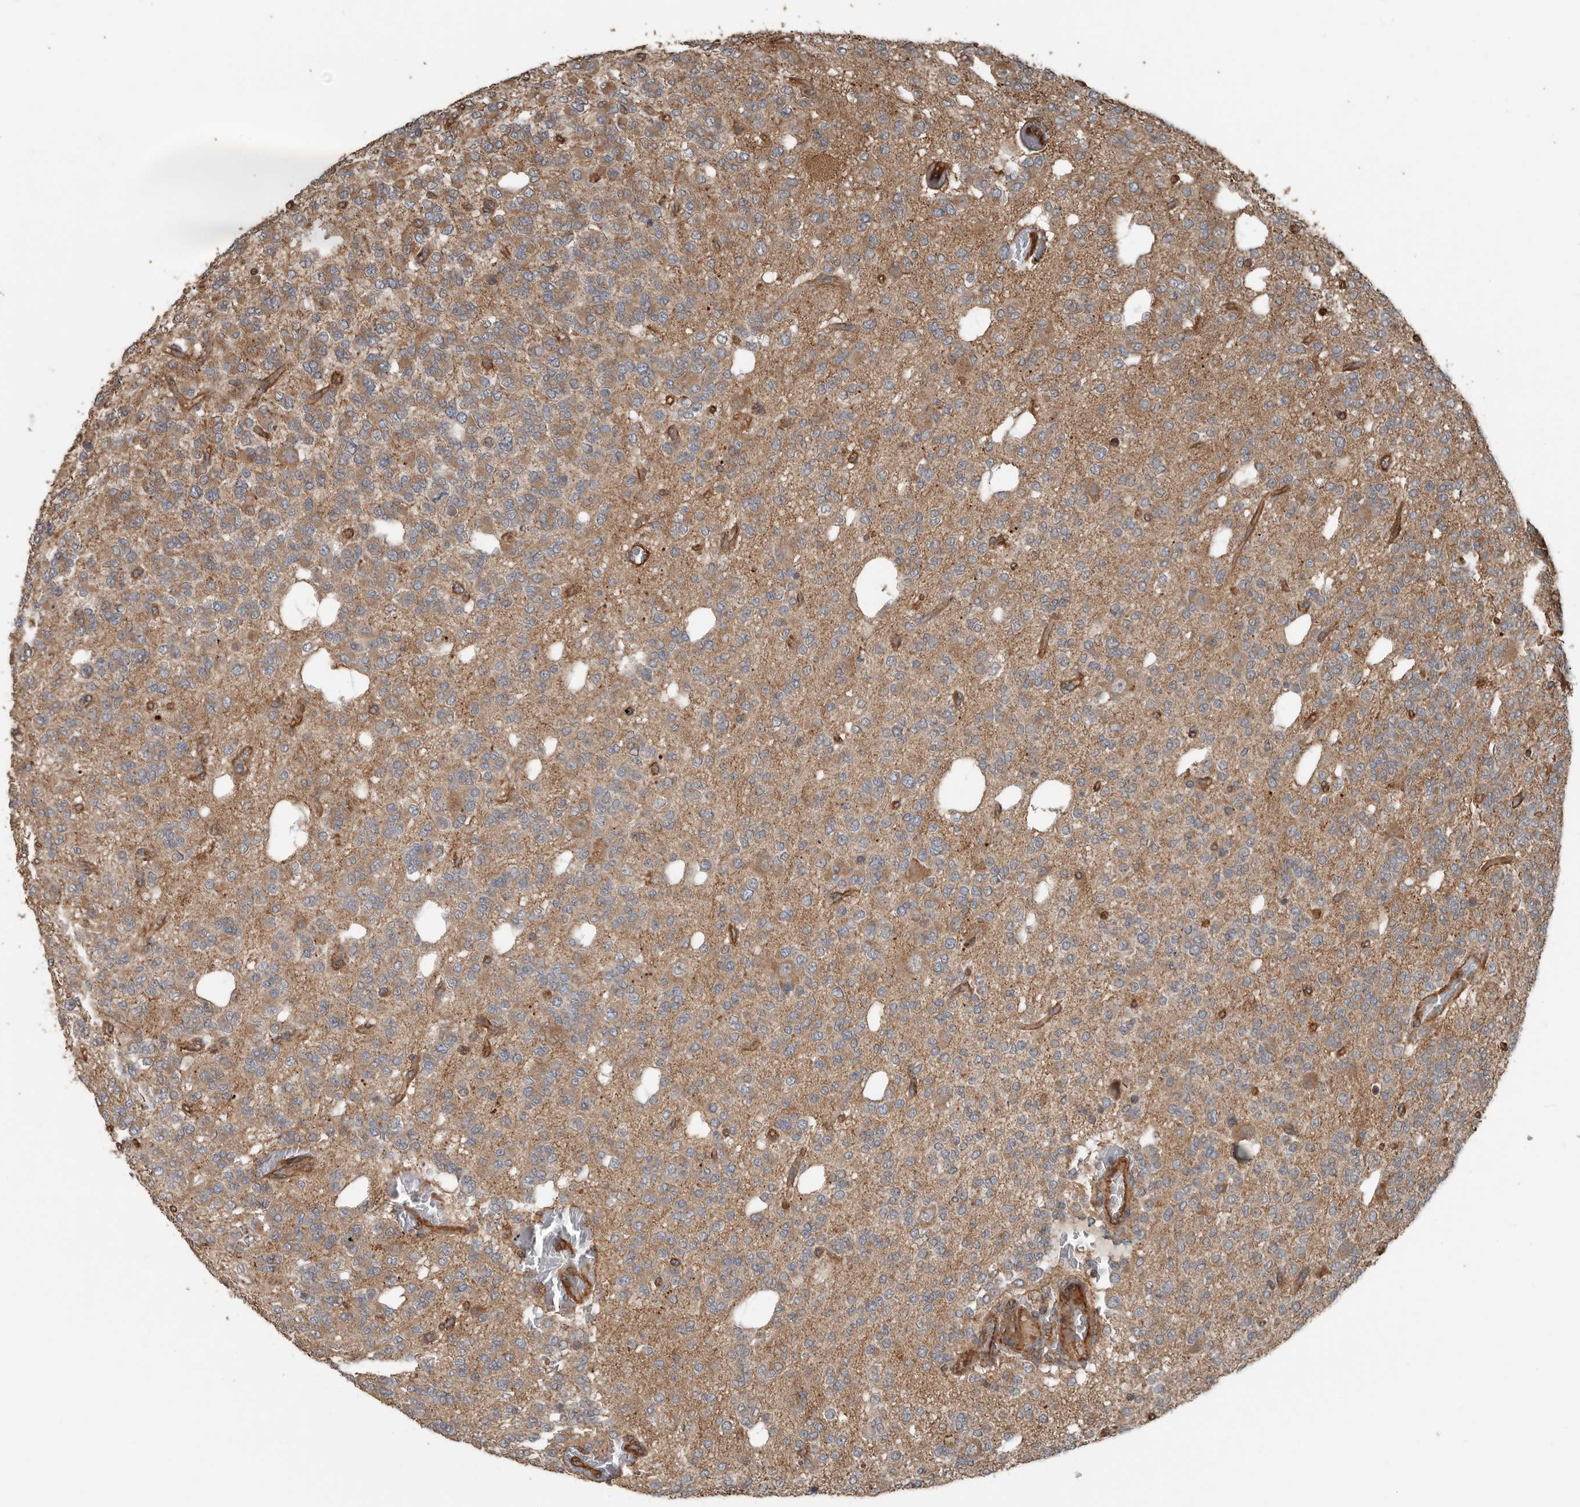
{"staining": {"intensity": "weak", "quantity": "25%-75%", "location": "cytoplasmic/membranous"}, "tissue": "glioma", "cell_type": "Tumor cells", "image_type": "cancer", "snomed": [{"axis": "morphology", "description": "Glioma, malignant, Low grade"}, {"axis": "topography", "description": "Brain"}], "caption": "Immunohistochemical staining of glioma reveals weak cytoplasmic/membranous protein staining in about 25%-75% of tumor cells.", "gene": "YOD1", "patient": {"sex": "male", "age": 38}}